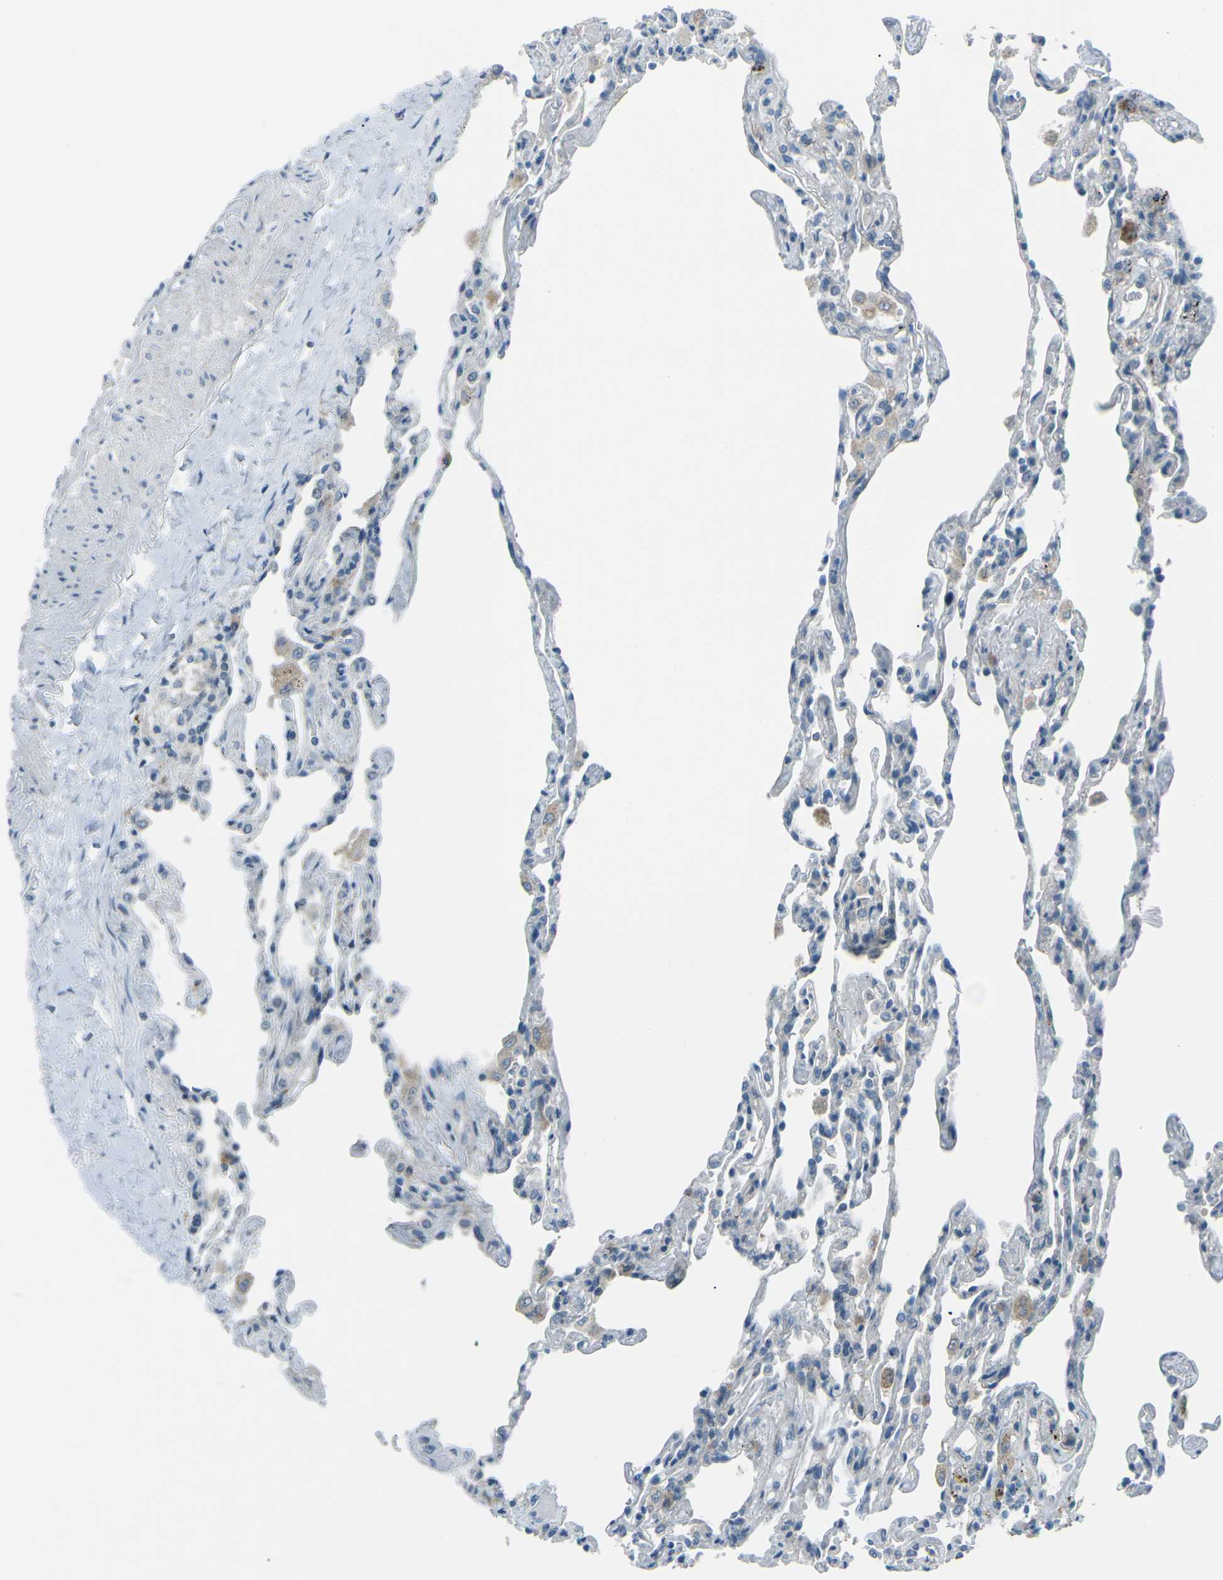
{"staining": {"intensity": "negative", "quantity": "none", "location": "none"}, "tissue": "lung", "cell_type": "Alveolar cells", "image_type": "normal", "snomed": [{"axis": "morphology", "description": "Normal tissue, NOS"}, {"axis": "topography", "description": "Lung"}], "caption": "Micrograph shows no significant protein staining in alveolar cells of benign lung. Brightfield microscopy of immunohistochemistry (IHC) stained with DAB (brown) and hematoxylin (blue), captured at high magnification.", "gene": "PRKCA", "patient": {"sex": "male", "age": 59}}